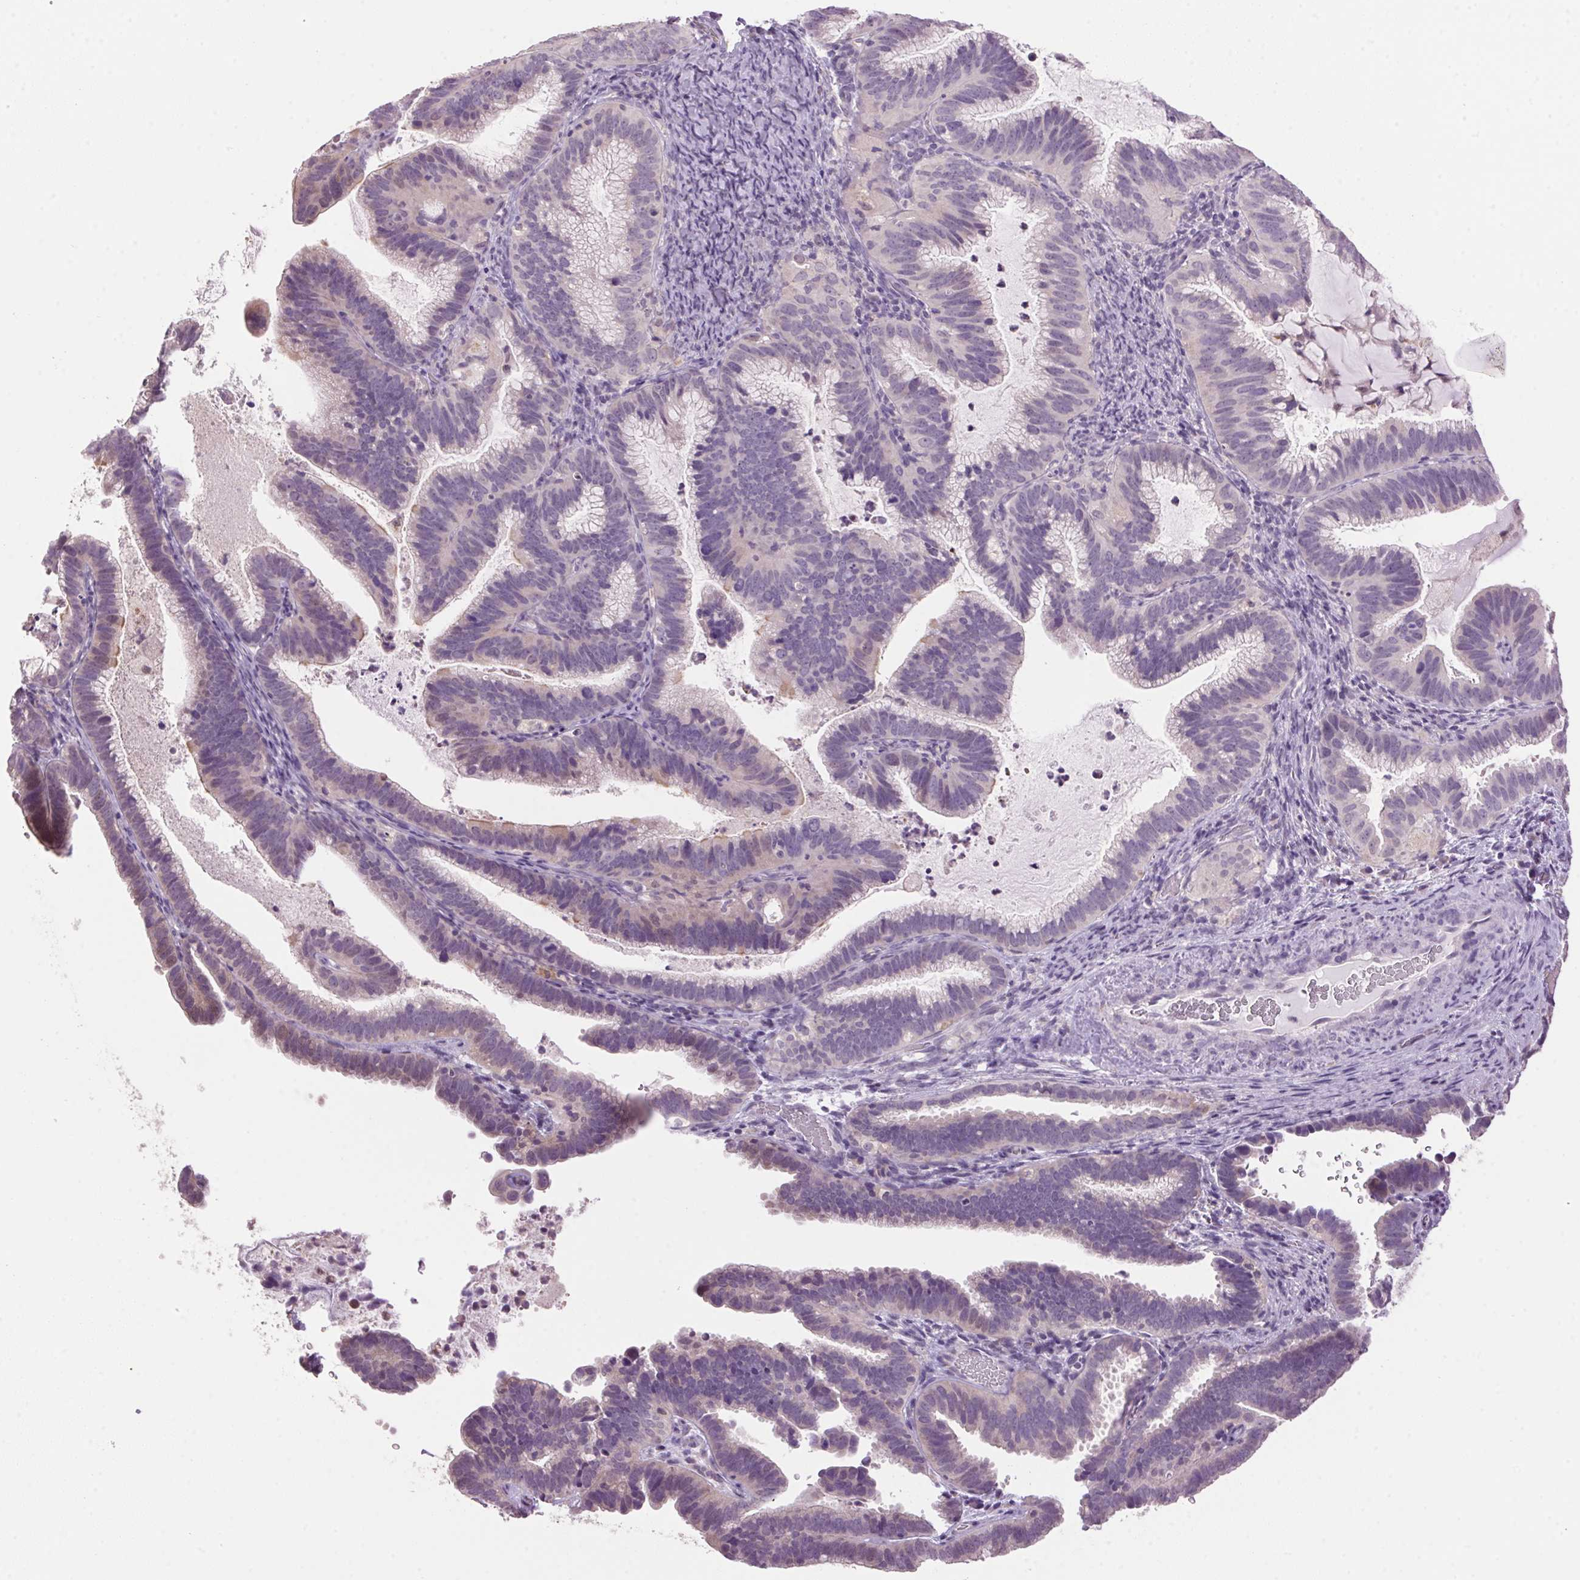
{"staining": {"intensity": "weak", "quantity": "<25%", "location": "cytoplasmic/membranous,nuclear"}, "tissue": "cervical cancer", "cell_type": "Tumor cells", "image_type": "cancer", "snomed": [{"axis": "morphology", "description": "Adenocarcinoma, NOS"}, {"axis": "topography", "description": "Cervix"}], "caption": "This is an immunohistochemistry micrograph of cervical adenocarcinoma. There is no positivity in tumor cells.", "gene": "VWA3B", "patient": {"sex": "female", "age": 61}}